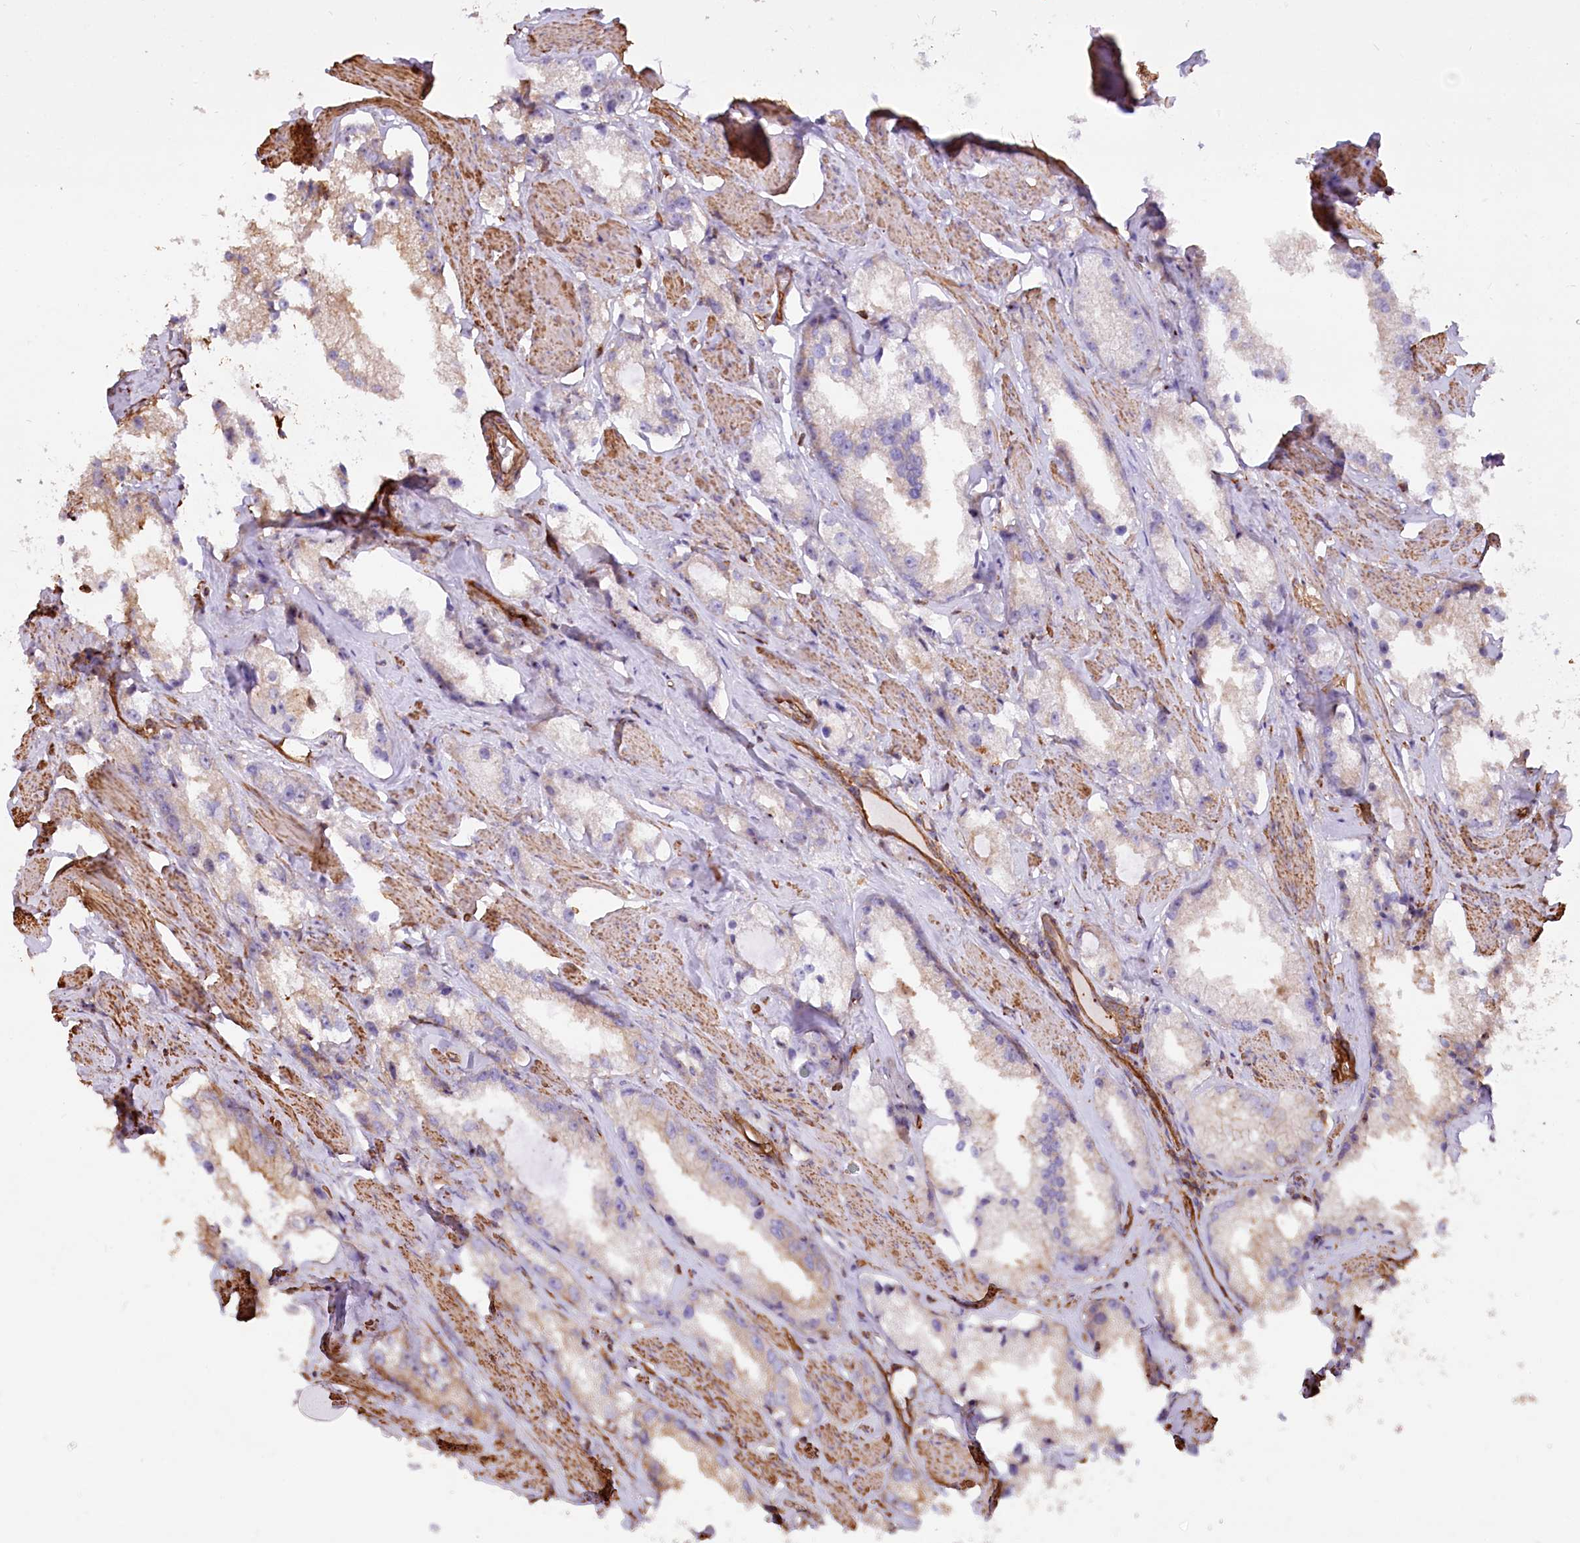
{"staining": {"intensity": "negative", "quantity": "none", "location": "none"}, "tissue": "prostate cancer", "cell_type": "Tumor cells", "image_type": "cancer", "snomed": [{"axis": "morphology", "description": "Adenocarcinoma, High grade"}, {"axis": "topography", "description": "Prostate"}], "caption": "IHC micrograph of neoplastic tissue: human prostate cancer (adenocarcinoma (high-grade)) stained with DAB demonstrates no significant protein staining in tumor cells.", "gene": "WDR36", "patient": {"sex": "male", "age": 66}}